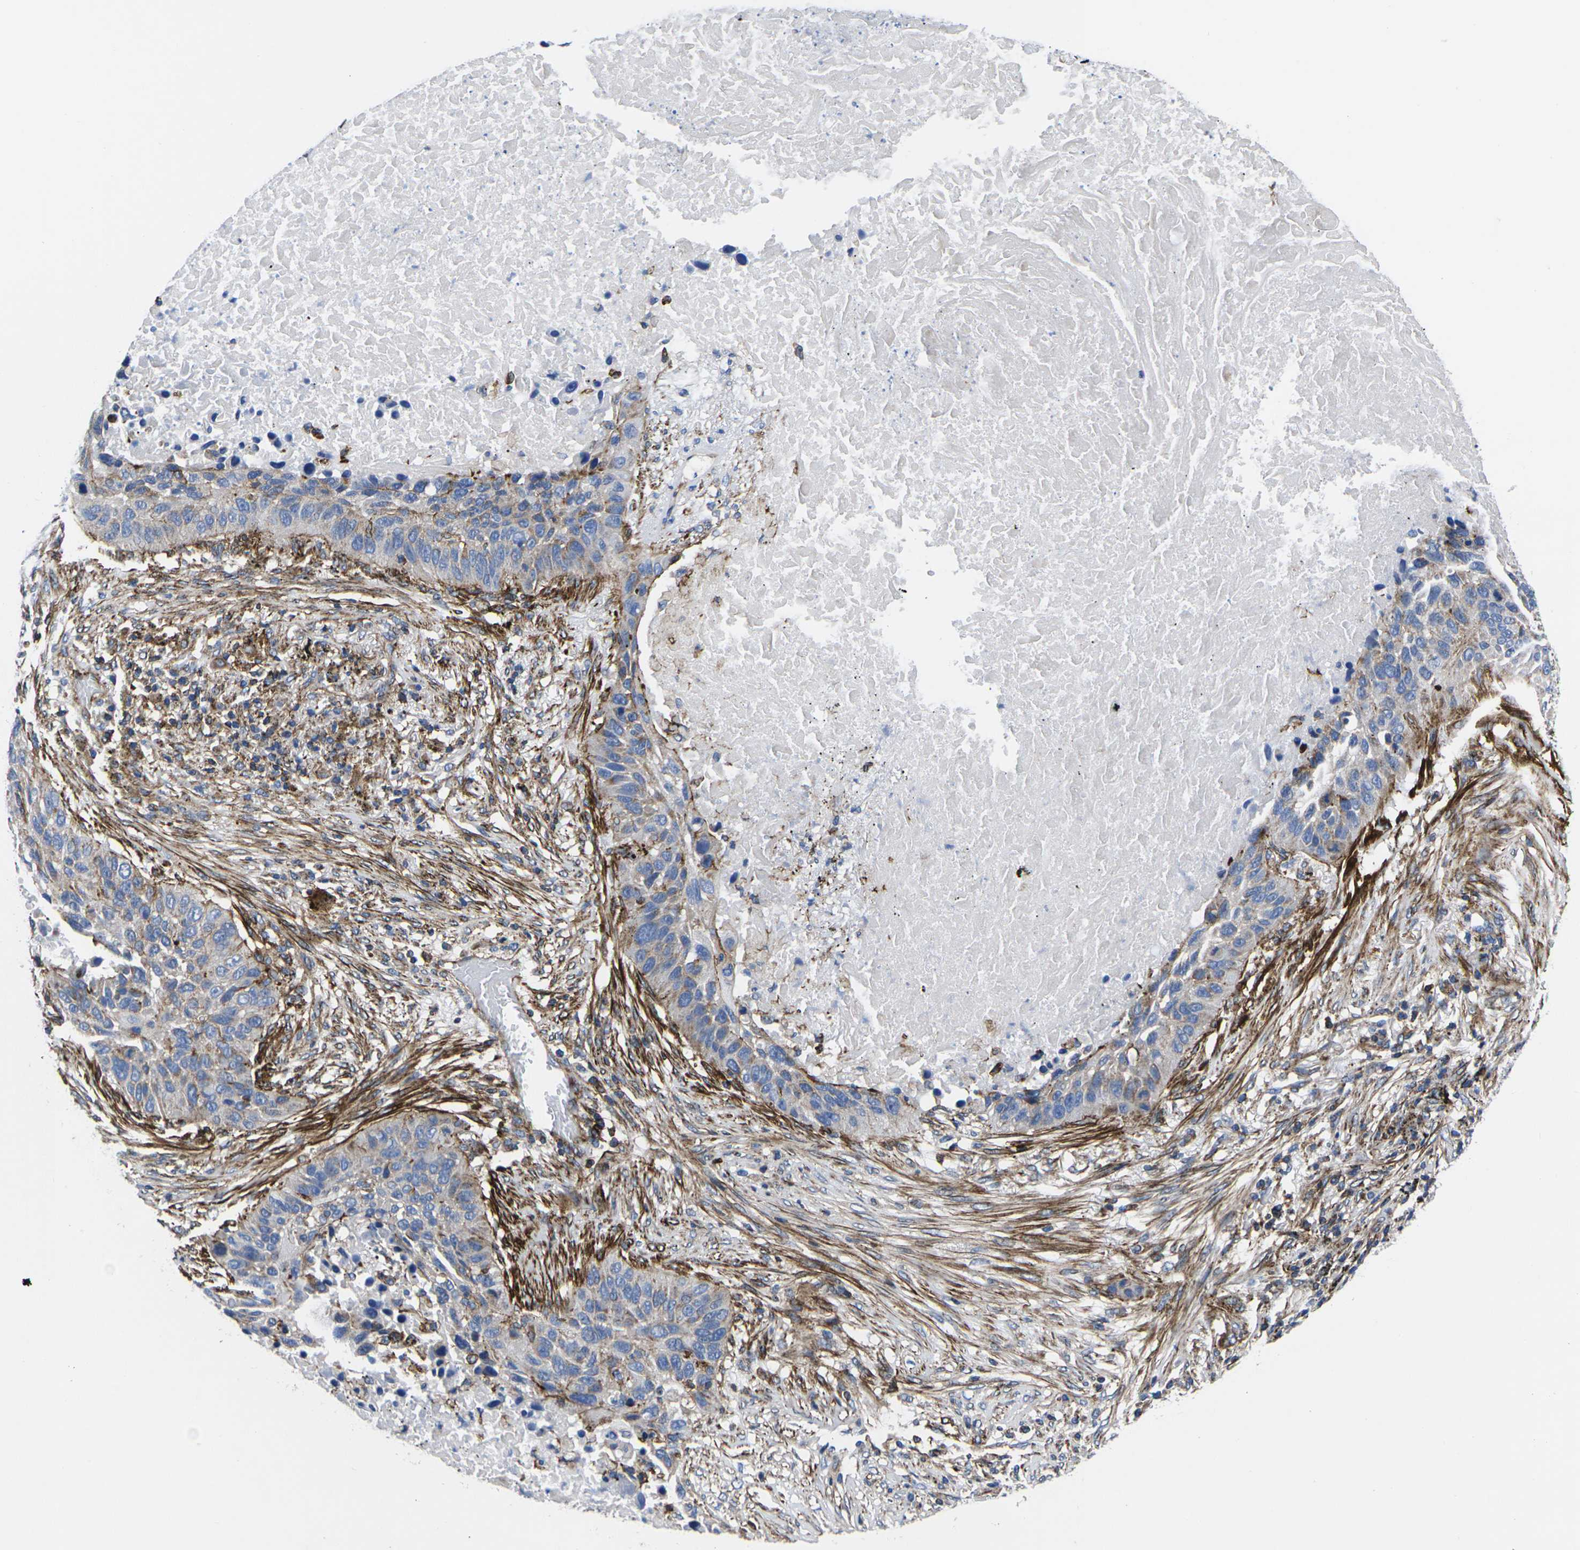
{"staining": {"intensity": "moderate", "quantity": "<25%", "location": "cytoplasmic/membranous"}, "tissue": "lung cancer", "cell_type": "Tumor cells", "image_type": "cancer", "snomed": [{"axis": "morphology", "description": "Squamous cell carcinoma, NOS"}, {"axis": "topography", "description": "Lung"}], "caption": "Human lung cancer stained with a brown dye exhibits moderate cytoplasmic/membranous positive positivity in approximately <25% of tumor cells.", "gene": "GPR4", "patient": {"sex": "male", "age": 57}}